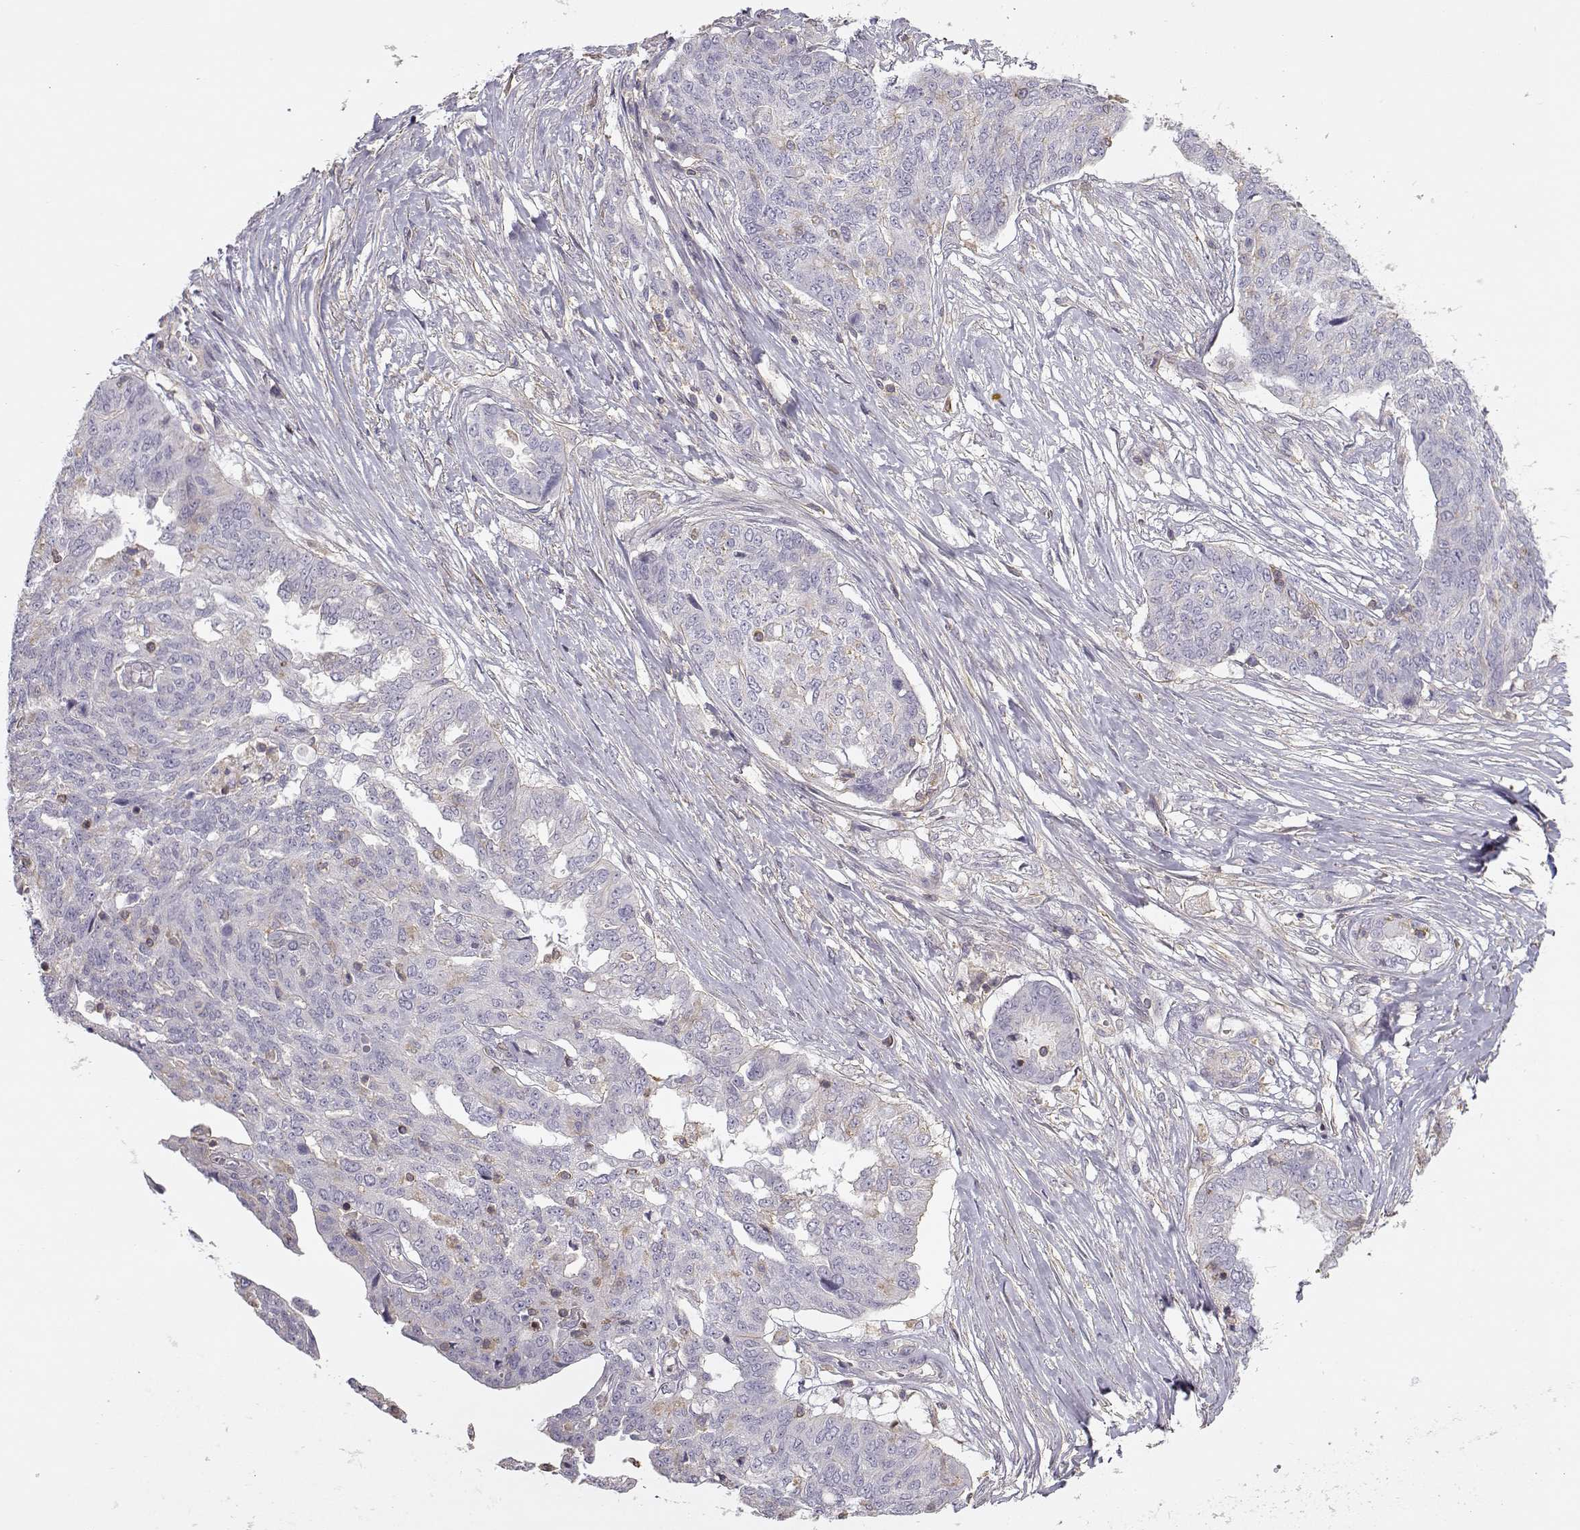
{"staining": {"intensity": "negative", "quantity": "none", "location": "none"}, "tissue": "ovarian cancer", "cell_type": "Tumor cells", "image_type": "cancer", "snomed": [{"axis": "morphology", "description": "Cystadenocarcinoma, serous, NOS"}, {"axis": "topography", "description": "Ovary"}], "caption": "Tumor cells are negative for protein expression in human serous cystadenocarcinoma (ovarian).", "gene": "DAPL1", "patient": {"sex": "female", "age": 67}}